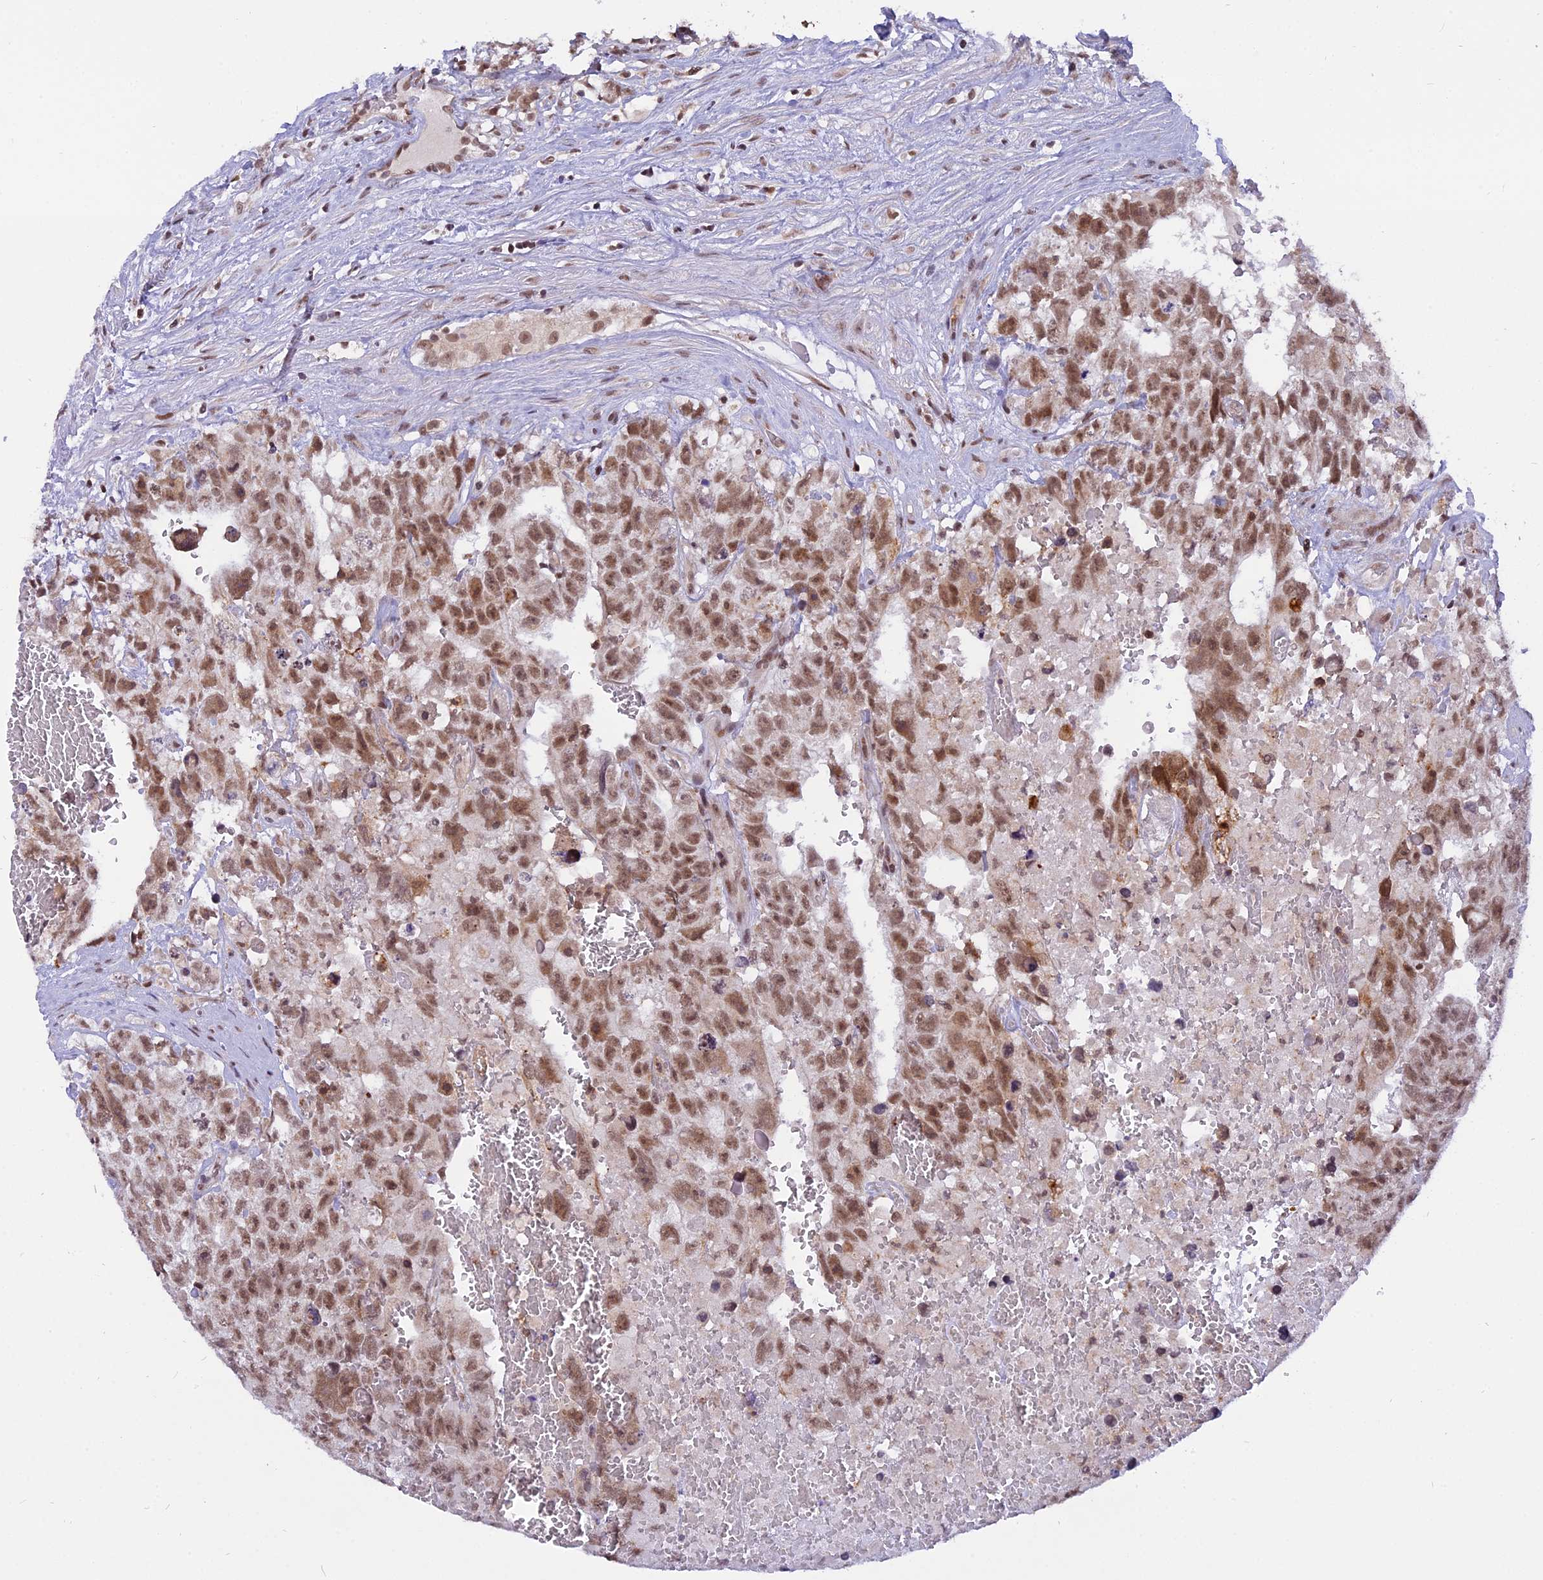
{"staining": {"intensity": "moderate", "quantity": ">75%", "location": "nuclear"}, "tissue": "testis cancer", "cell_type": "Tumor cells", "image_type": "cancer", "snomed": [{"axis": "morphology", "description": "Carcinoma, Embryonal, NOS"}, {"axis": "topography", "description": "Testis"}], "caption": "An IHC micrograph of tumor tissue is shown. Protein staining in brown highlights moderate nuclear positivity in testis cancer (embryonal carcinoma) within tumor cells.", "gene": "TADA3", "patient": {"sex": "male", "age": 26}}